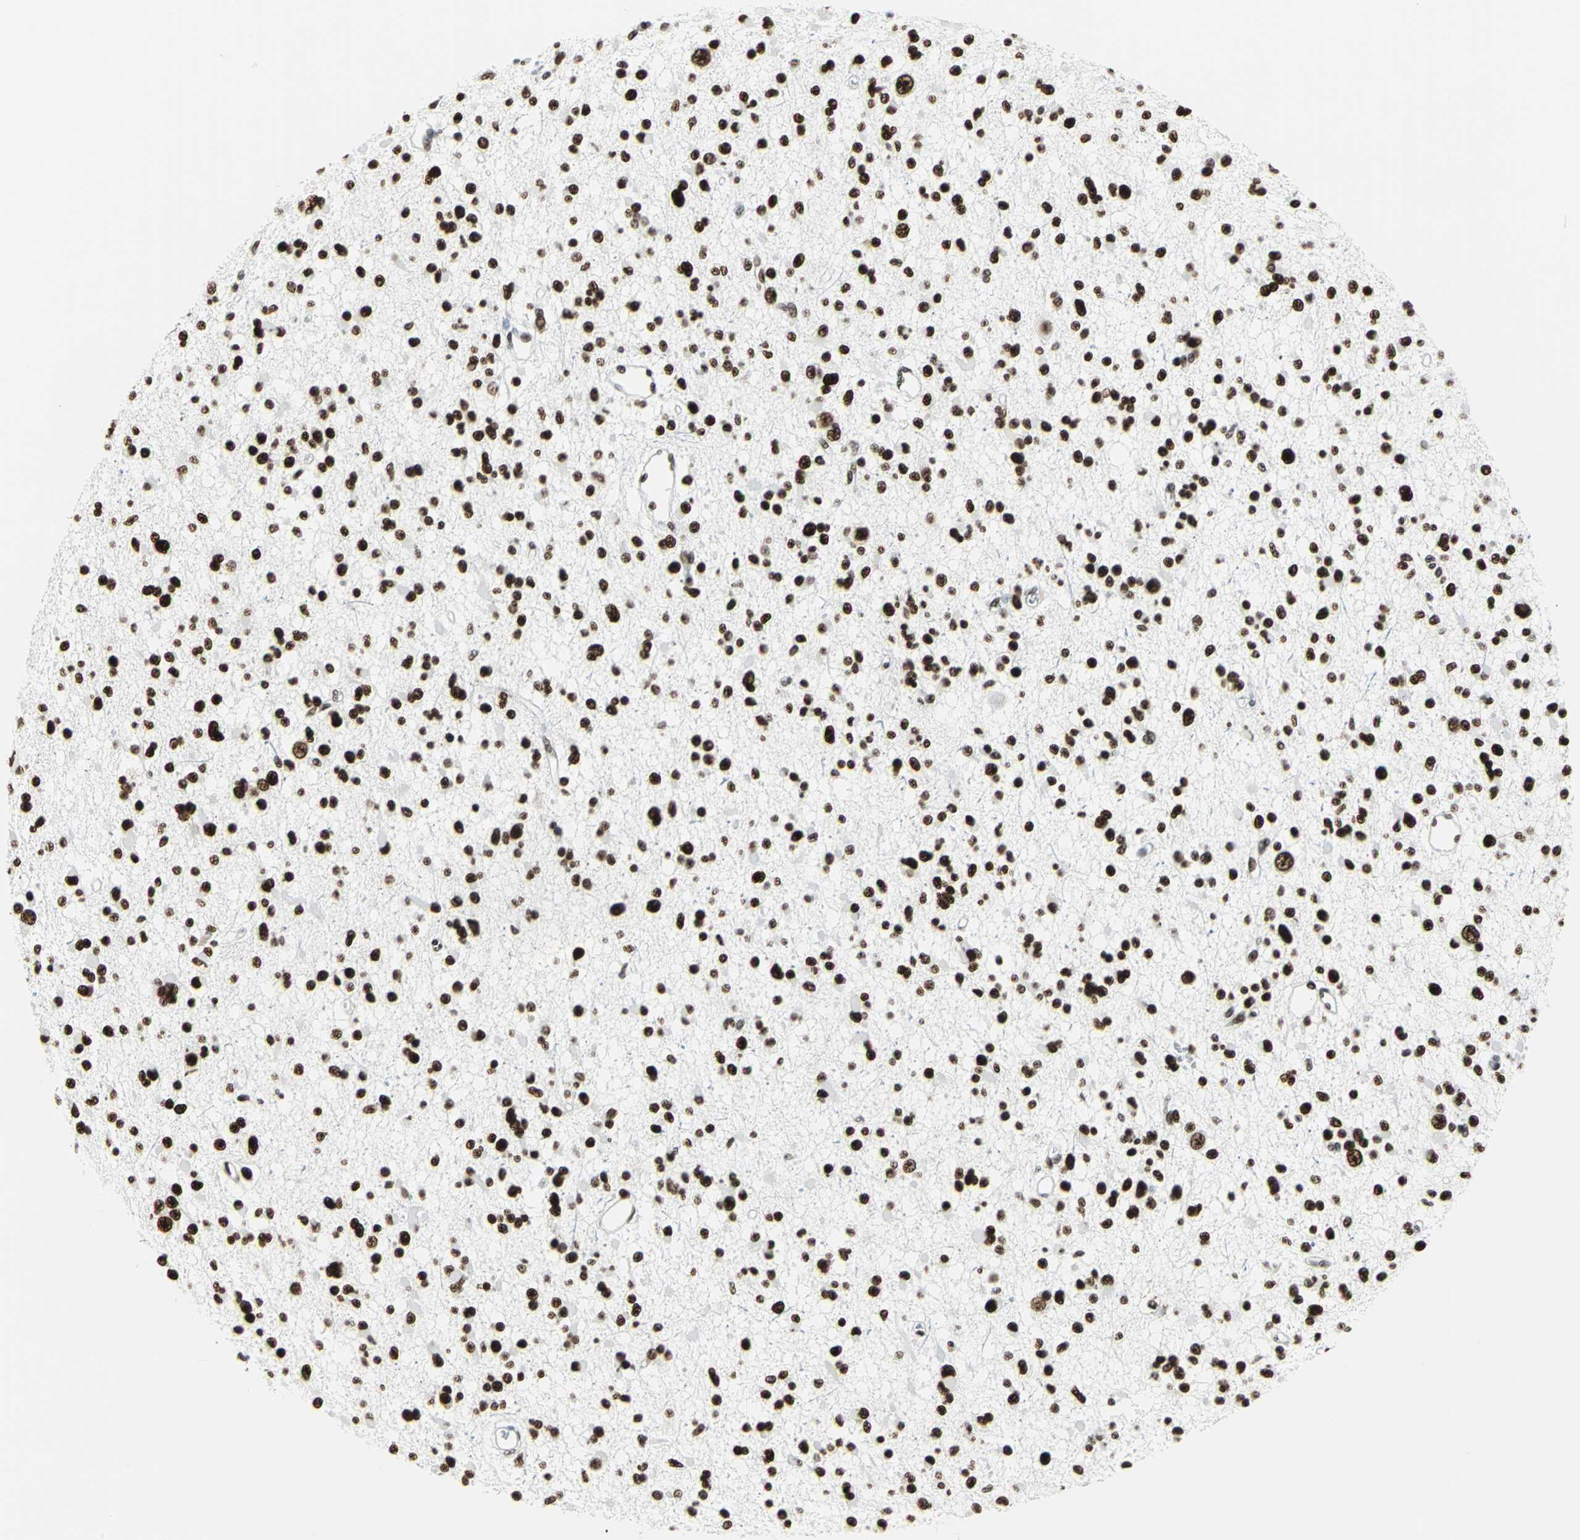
{"staining": {"intensity": "strong", "quantity": ">75%", "location": "nuclear"}, "tissue": "glioma", "cell_type": "Tumor cells", "image_type": "cancer", "snomed": [{"axis": "morphology", "description": "Glioma, malignant, Low grade"}, {"axis": "topography", "description": "Brain"}], "caption": "Glioma was stained to show a protein in brown. There is high levels of strong nuclear expression in about >75% of tumor cells.", "gene": "HDAC2", "patient": {"sex": "female", "age": 22}}